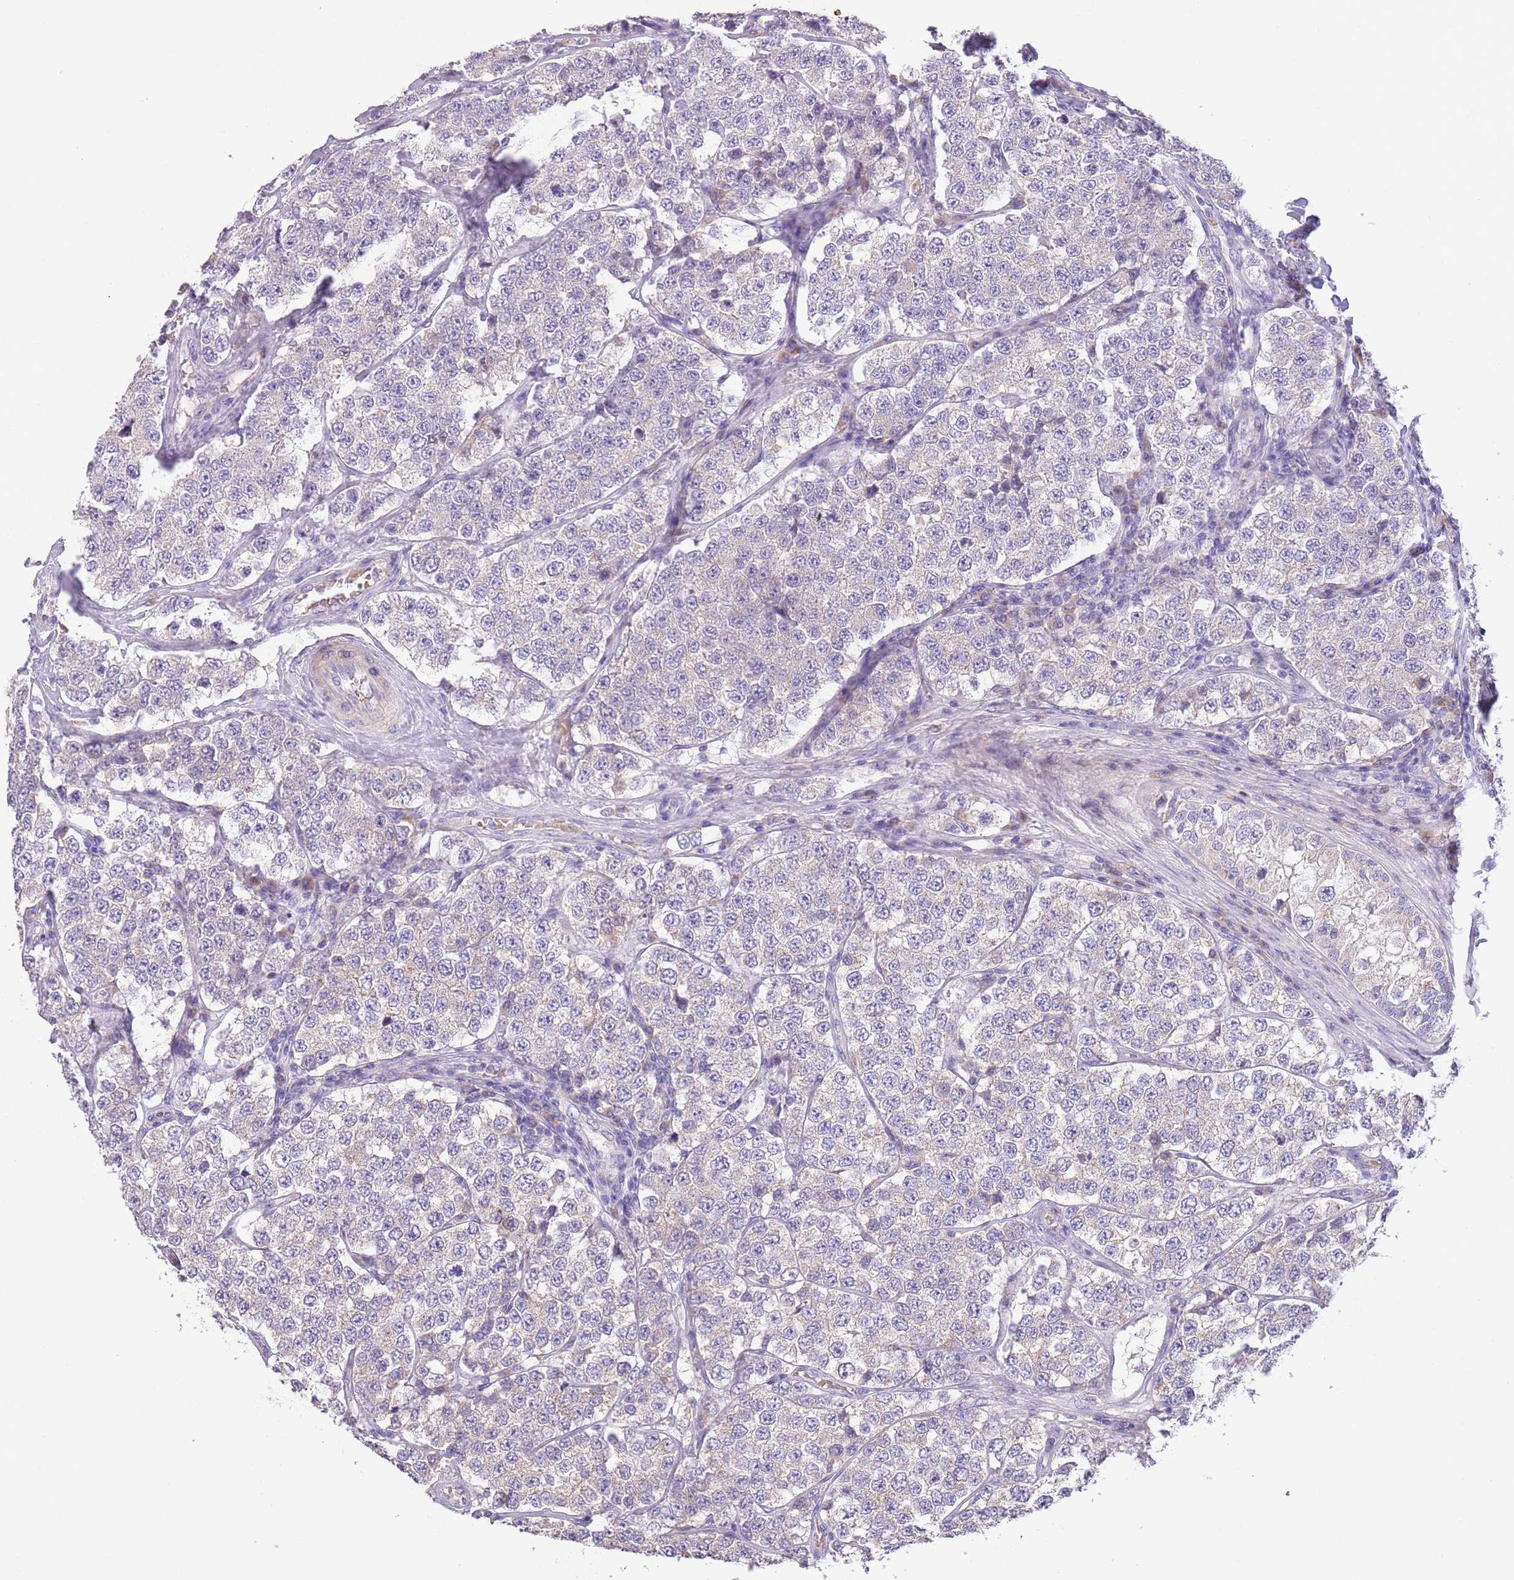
{"staining": {"intensity": "negative", "quantity": "none", "location": "none"}, "tissue": "testis cancer", "cell_type": "Tumor cells", "image_type": "cancer", "snomed": [{"axis": "morphology", "description": "Seminoma, NOS"}, {"axis": "topography", "description": "Testis"}], "caption": "A high-resolution histopathology image shows immunohistochemistry staining of seminoma (testis), which exhibits no significant expression in tumor cells.", "gene": "ZNF658", "patient": {"sex": "male", "age": 34}}